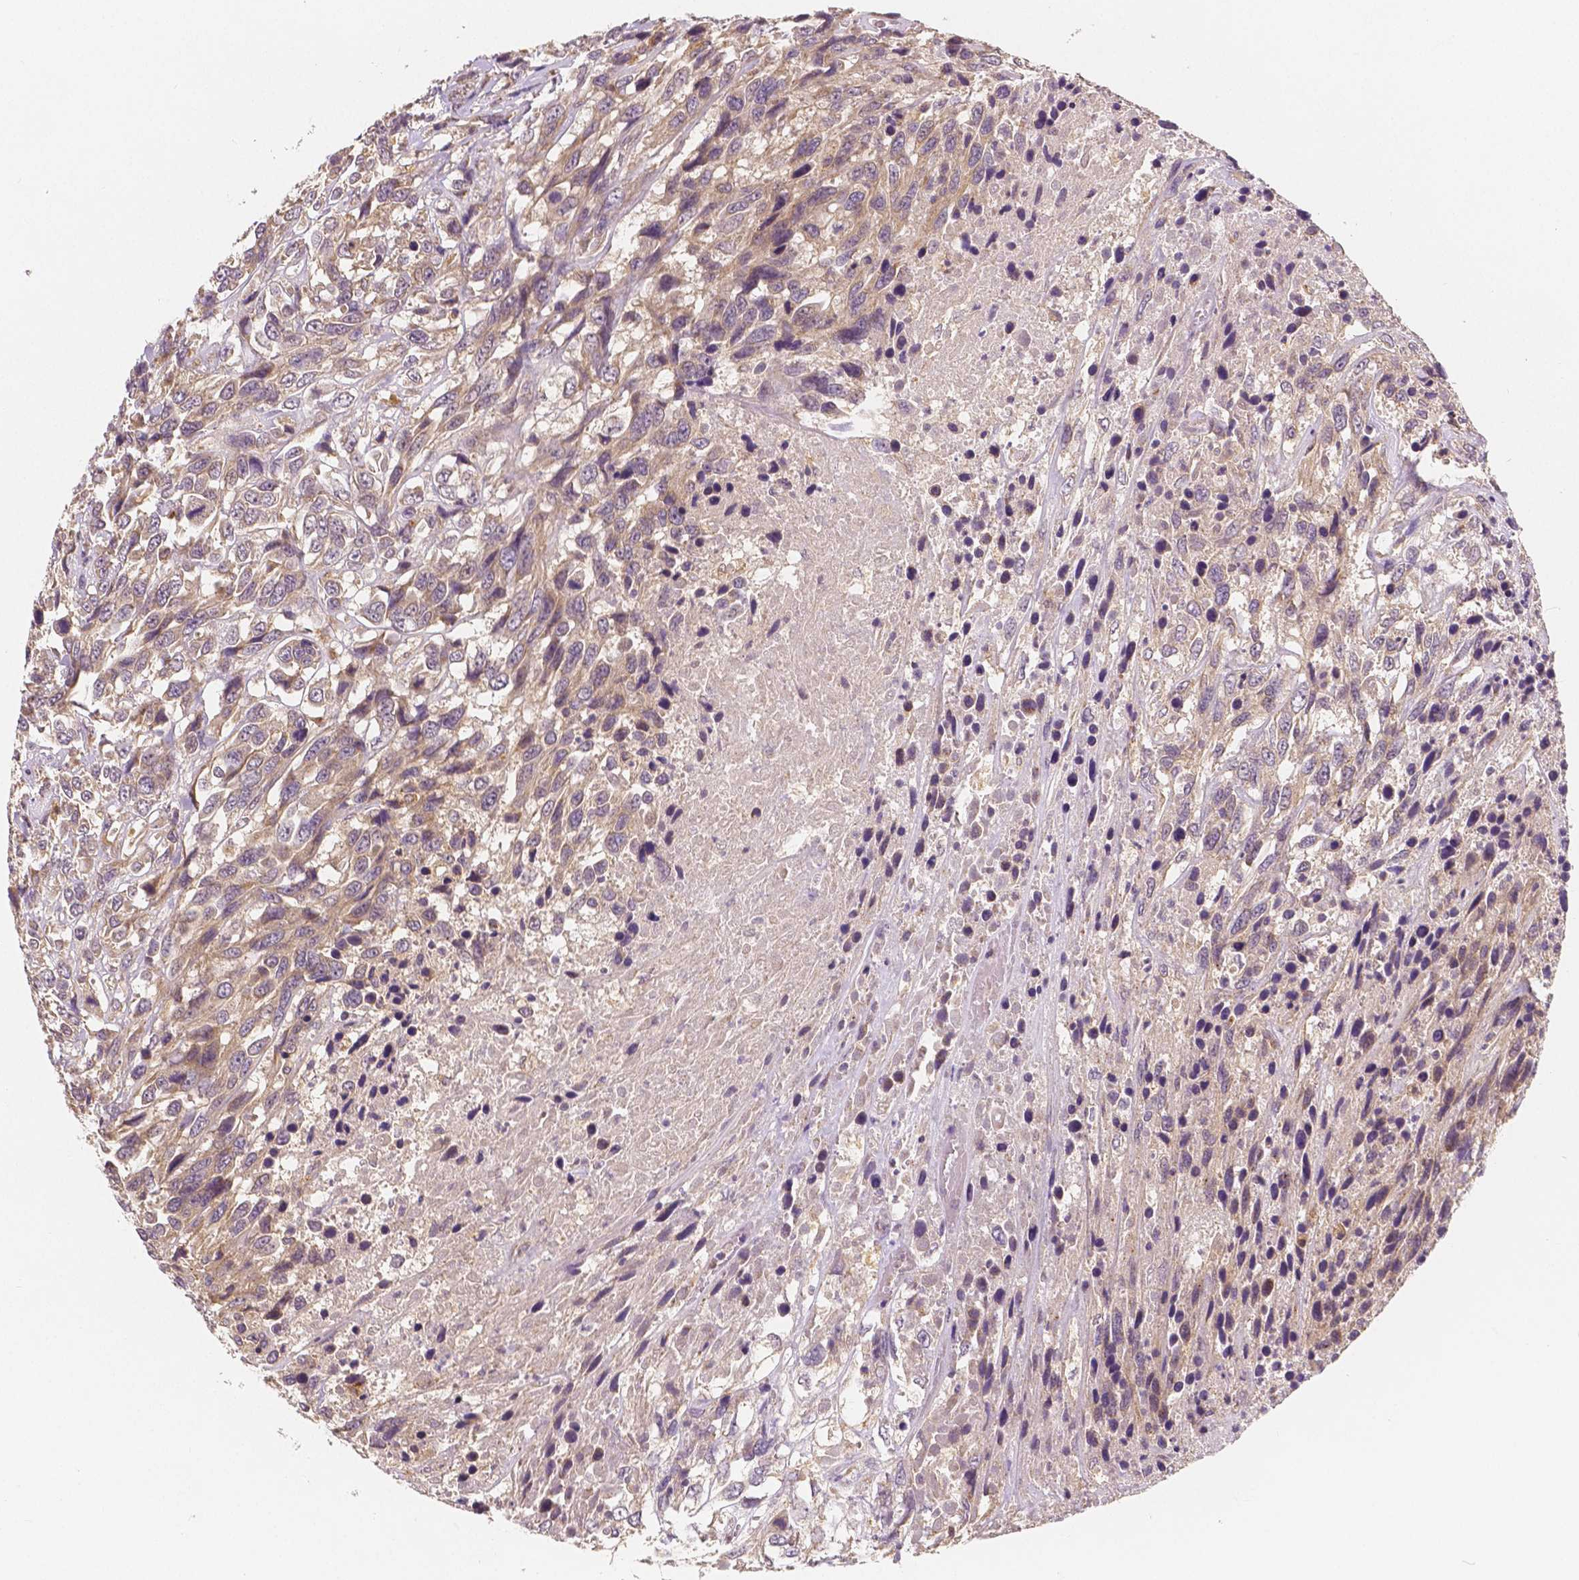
{"staining": {"intensity": "weak", "quantity": ">75%", "location": "cytoplasmic/membranous"}, "tissue": "urothelial cancer", "cell_type": "Tumor cells", "image_type": "cancer", "snomed": [{"axis": "morphology", "description": "Urothelial carcinoma, High grade"}, {"axis": "topography", "description": "Urinary bladder"}], "caption": "Urothelial cancer stained with DAB (3,3'-diaminobenzidine) IHC demonstrates low levels of weak cytoplasmic/membranous positivity in about >75% of tumor cells.", "gene": "SNX12", "patient": {"sex": "female", "age": 70}}